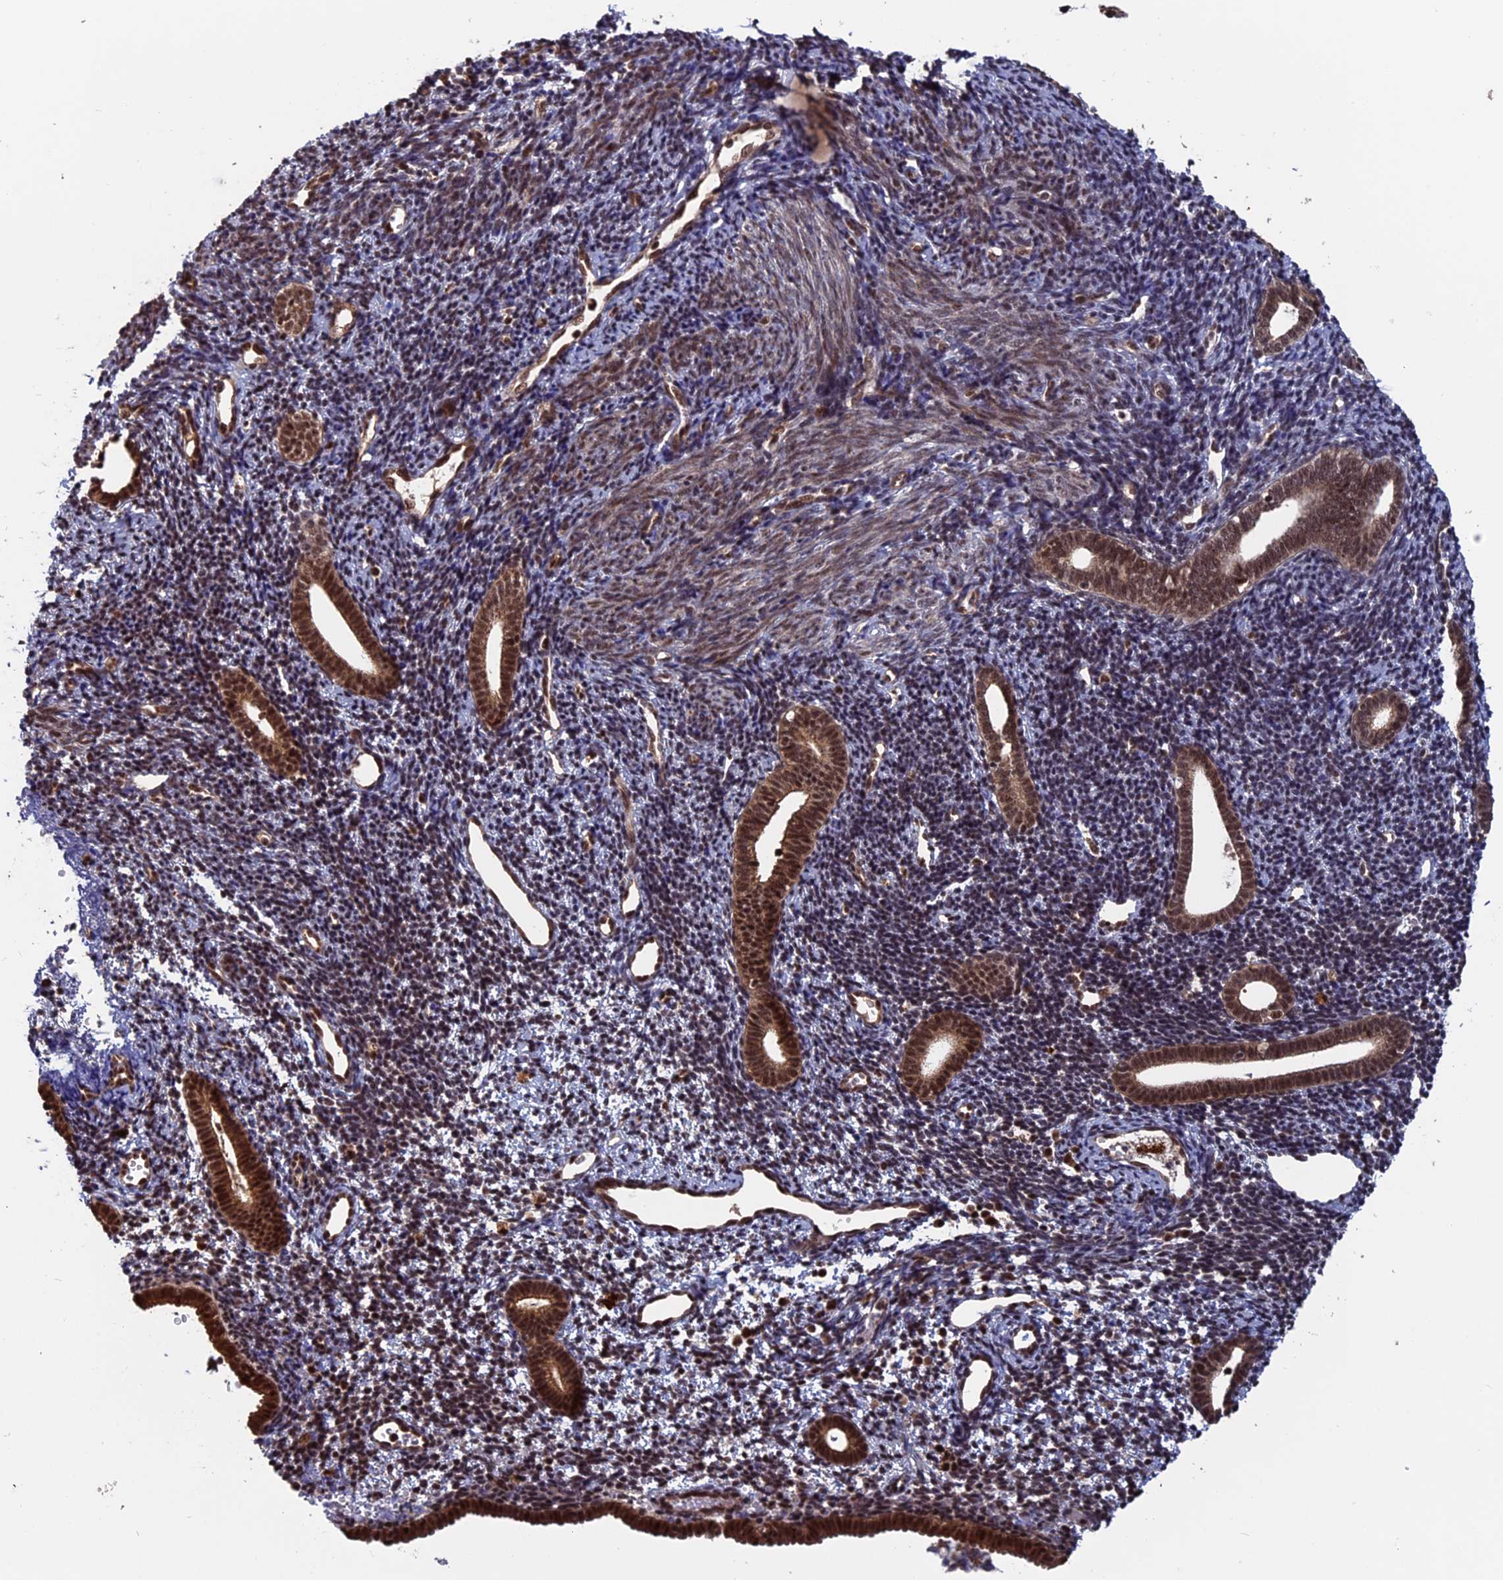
{"staining": {"intensity": "moderate", "quantity": "<25%", "location": "cytoplasmic/membranous,nuclear"}, "tissue": "endometrium", "cell_type": "Cells in endometrial stroma", "image_type": "normal", "snomed": [{"axis": "morphology", "description": "Normal tissue, NOS"}, {"axis": "topography", "description": "Endometrium"}], "caption": "The histopathology image demonstrates staining of benign endometrium, revealing moderate cytoplasmic/membranous,nuclear protein expression (brown color) within cells in endometrial stroma.", "gene": "CACTIN", "patient": {"sex": "female", "age": 56}}